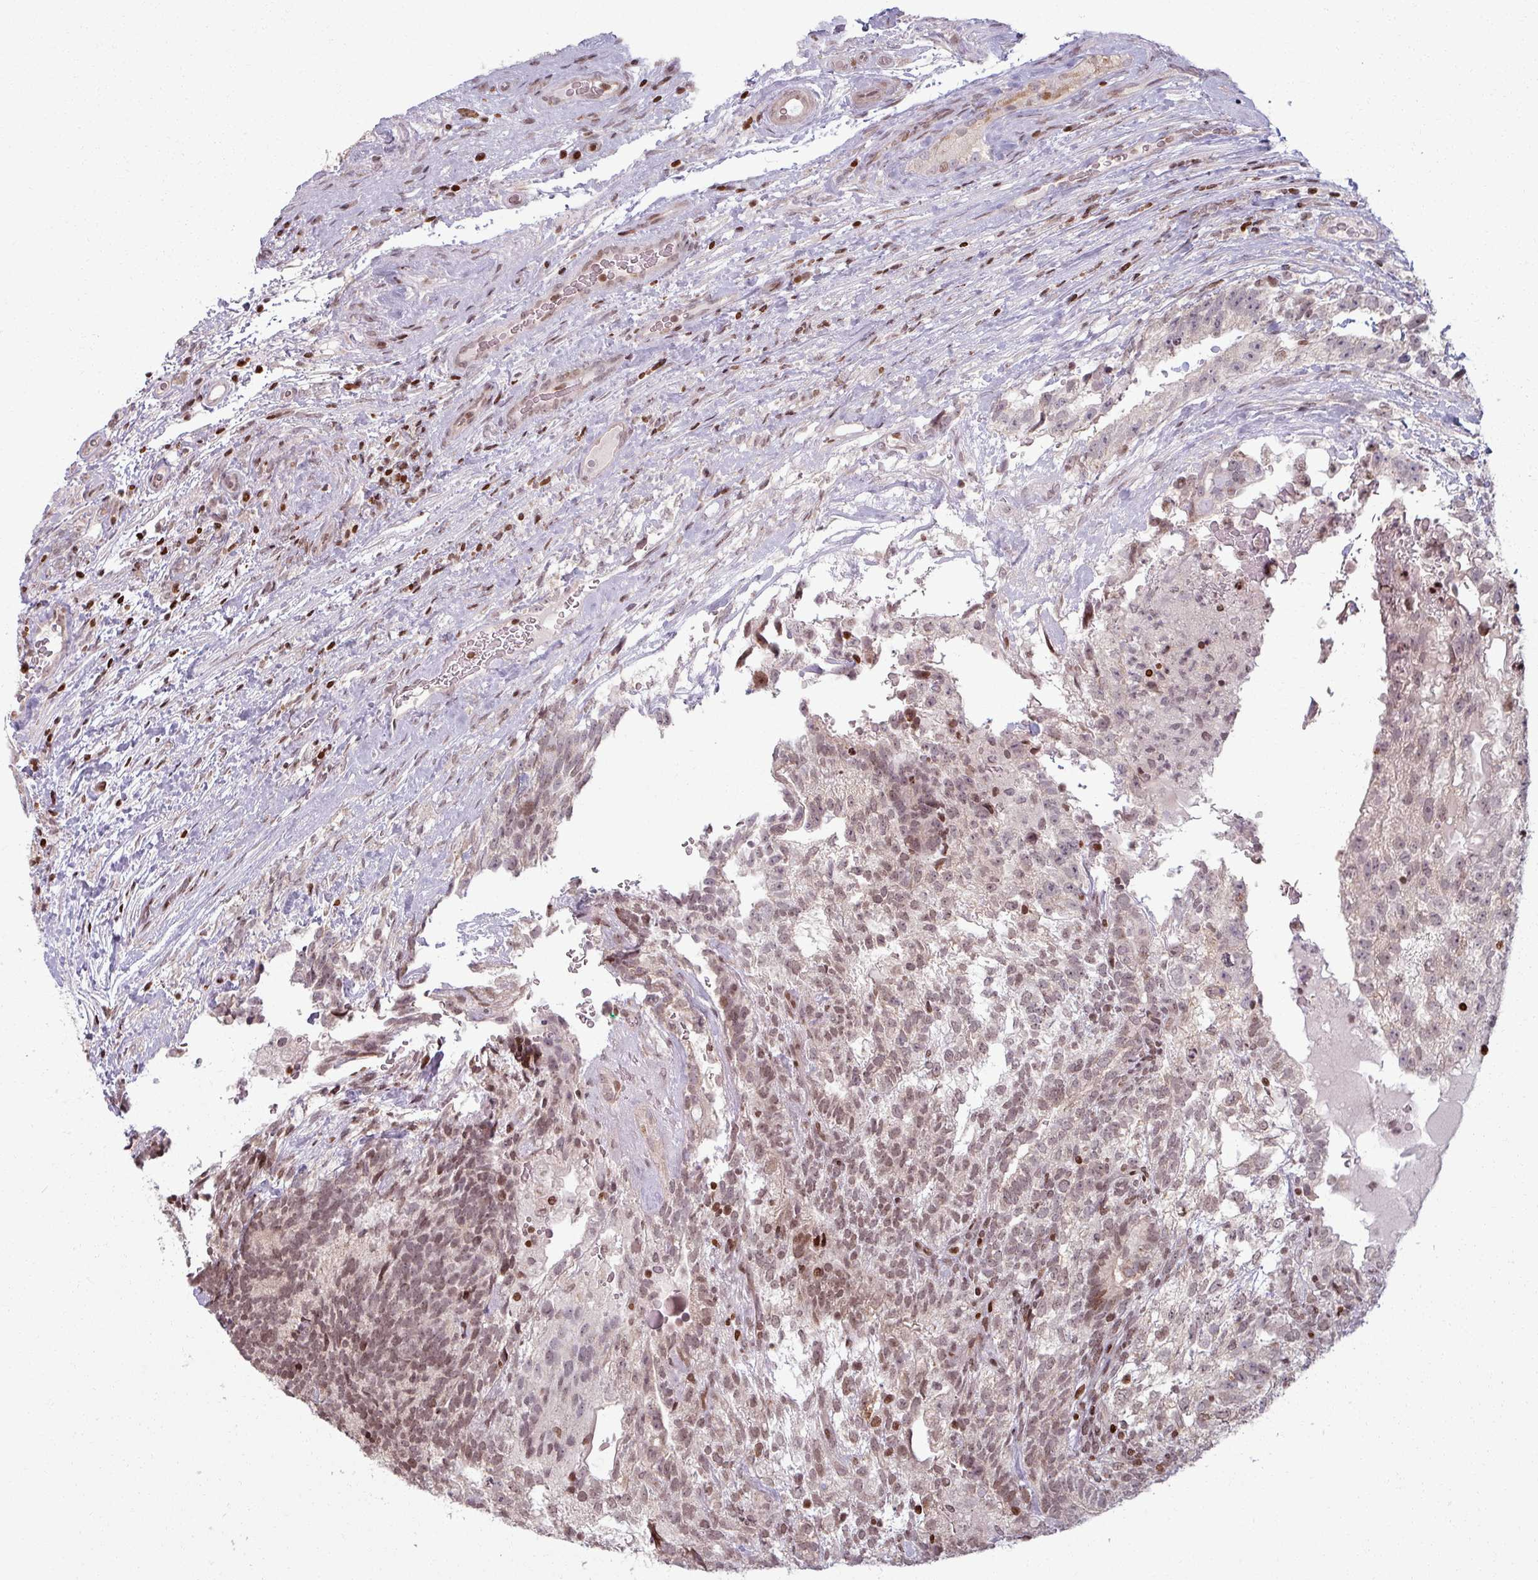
{"staining": {"intensity": "moderate", "quantity": ">75%", "location": "nuclear"}, "tissue": "testis cancer", "cell_type": "Tumor cells", "image_type": "cancer", "snomed": [{"axis": "morphology", "description": "Seminoma, NOS"}, {"axis": "morphology", "description": "Carcinoma, Embryonal, NOS"}, {"axis": "topography", "description": "Testis"}], "caption": "Protein expression analysis of human testis seminoma reveals moderate nuclear staining in about >75% of tumor cells. (DAB IHC, brown staining for protein, blue staining for nuclei).", "gene": "NCOR1", "patient": {"sex": "male", "age": 41}}